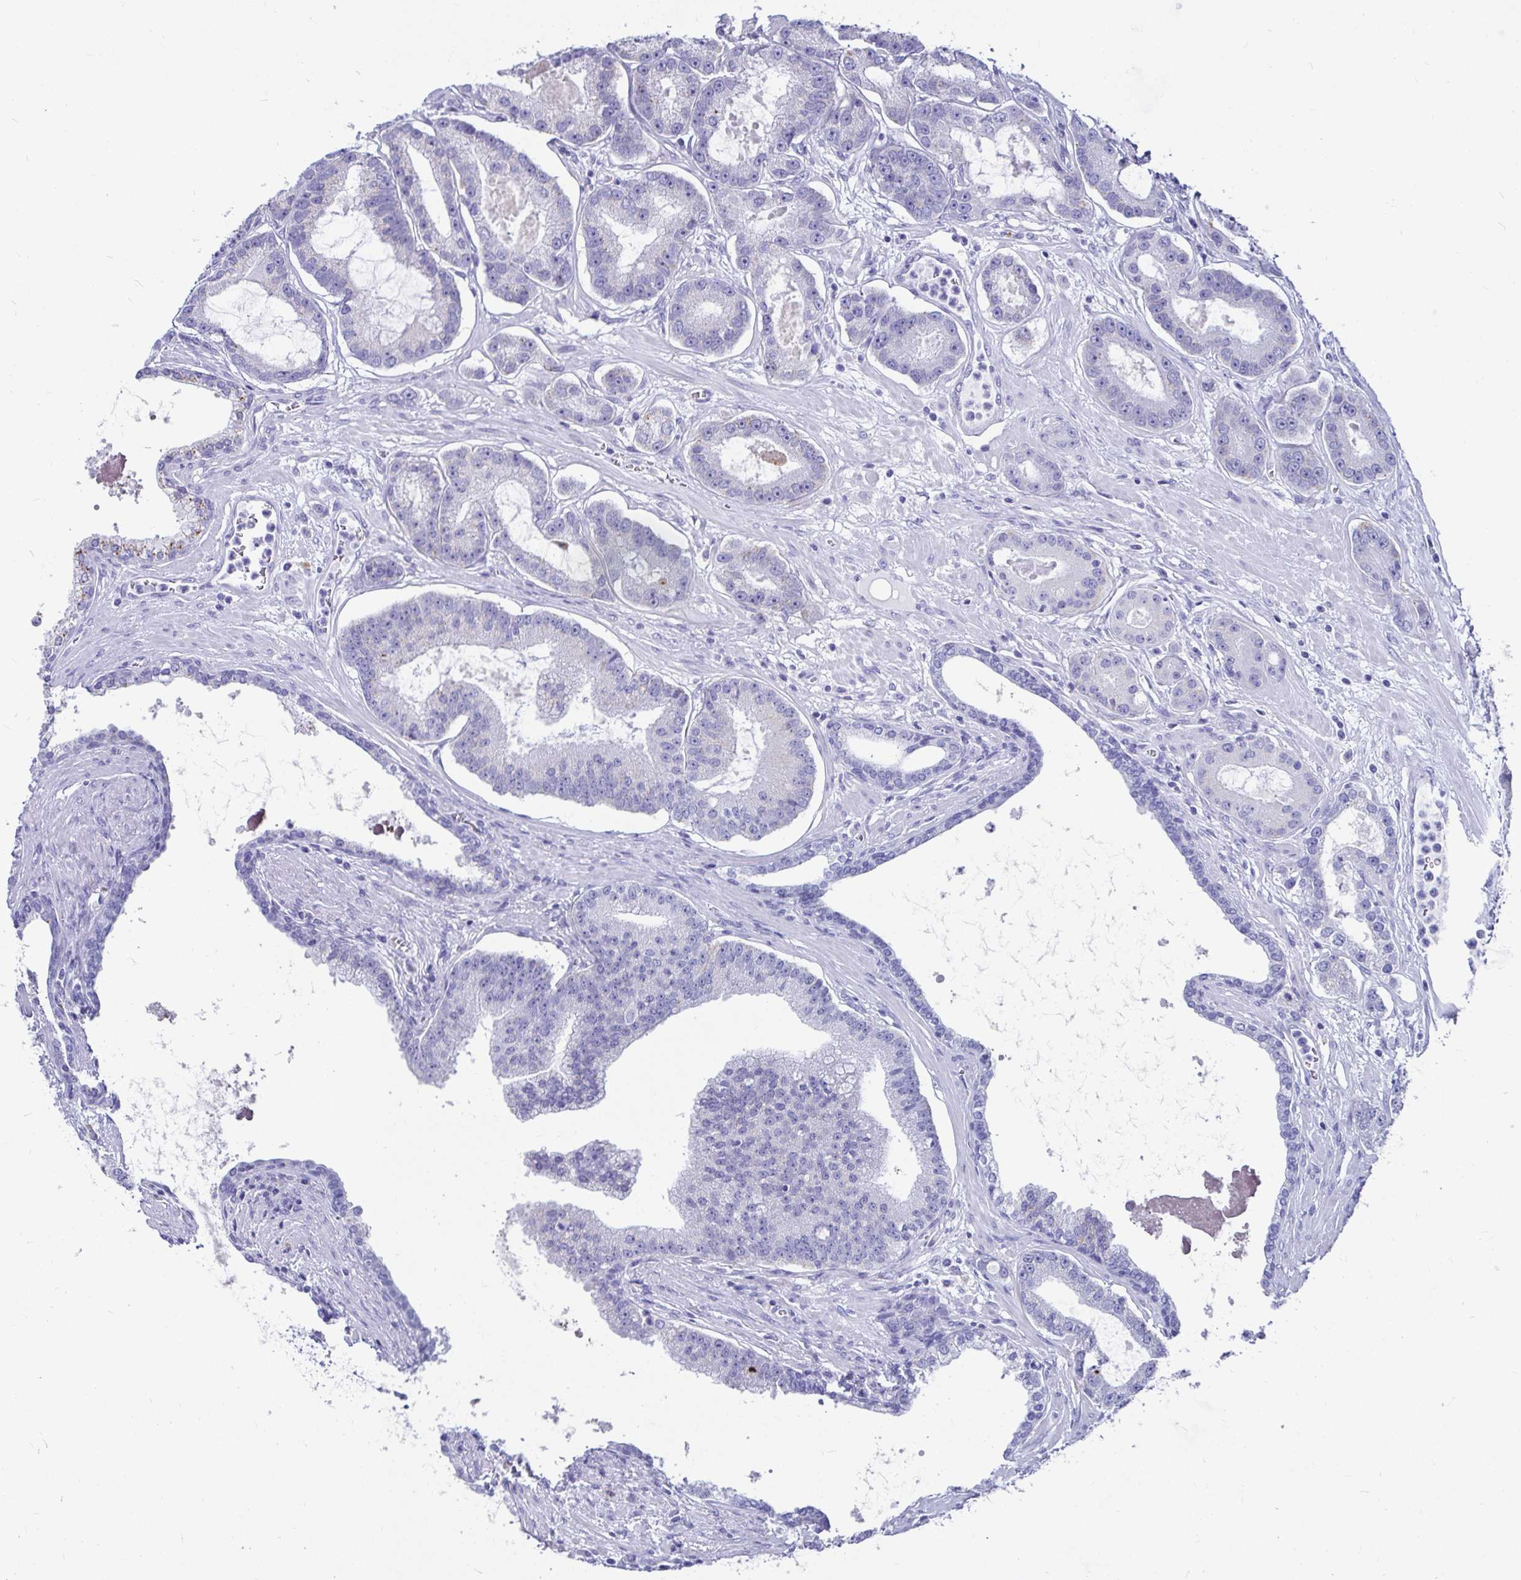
{"staining": {"intensity": "negative", "quantity": "none", "location": "none"}, "tissue": "prostate cancer", "cell_type": "Tumor cells", "image_type": "cancer", "snomed": [{"axis": "morphology", "description": "Adenocarcinoma, High grade"}, {"axis": "topography", "description": "Prostate"}], "caption": "The IHC histopathology image has no significant staining in tumor cells of prostate cancer (high-grade adenocarcinoma) tissue. Nuclei are stained in blue.", "gene": "ZPBP2", "patient": {"sex": "male", "age": 65}}